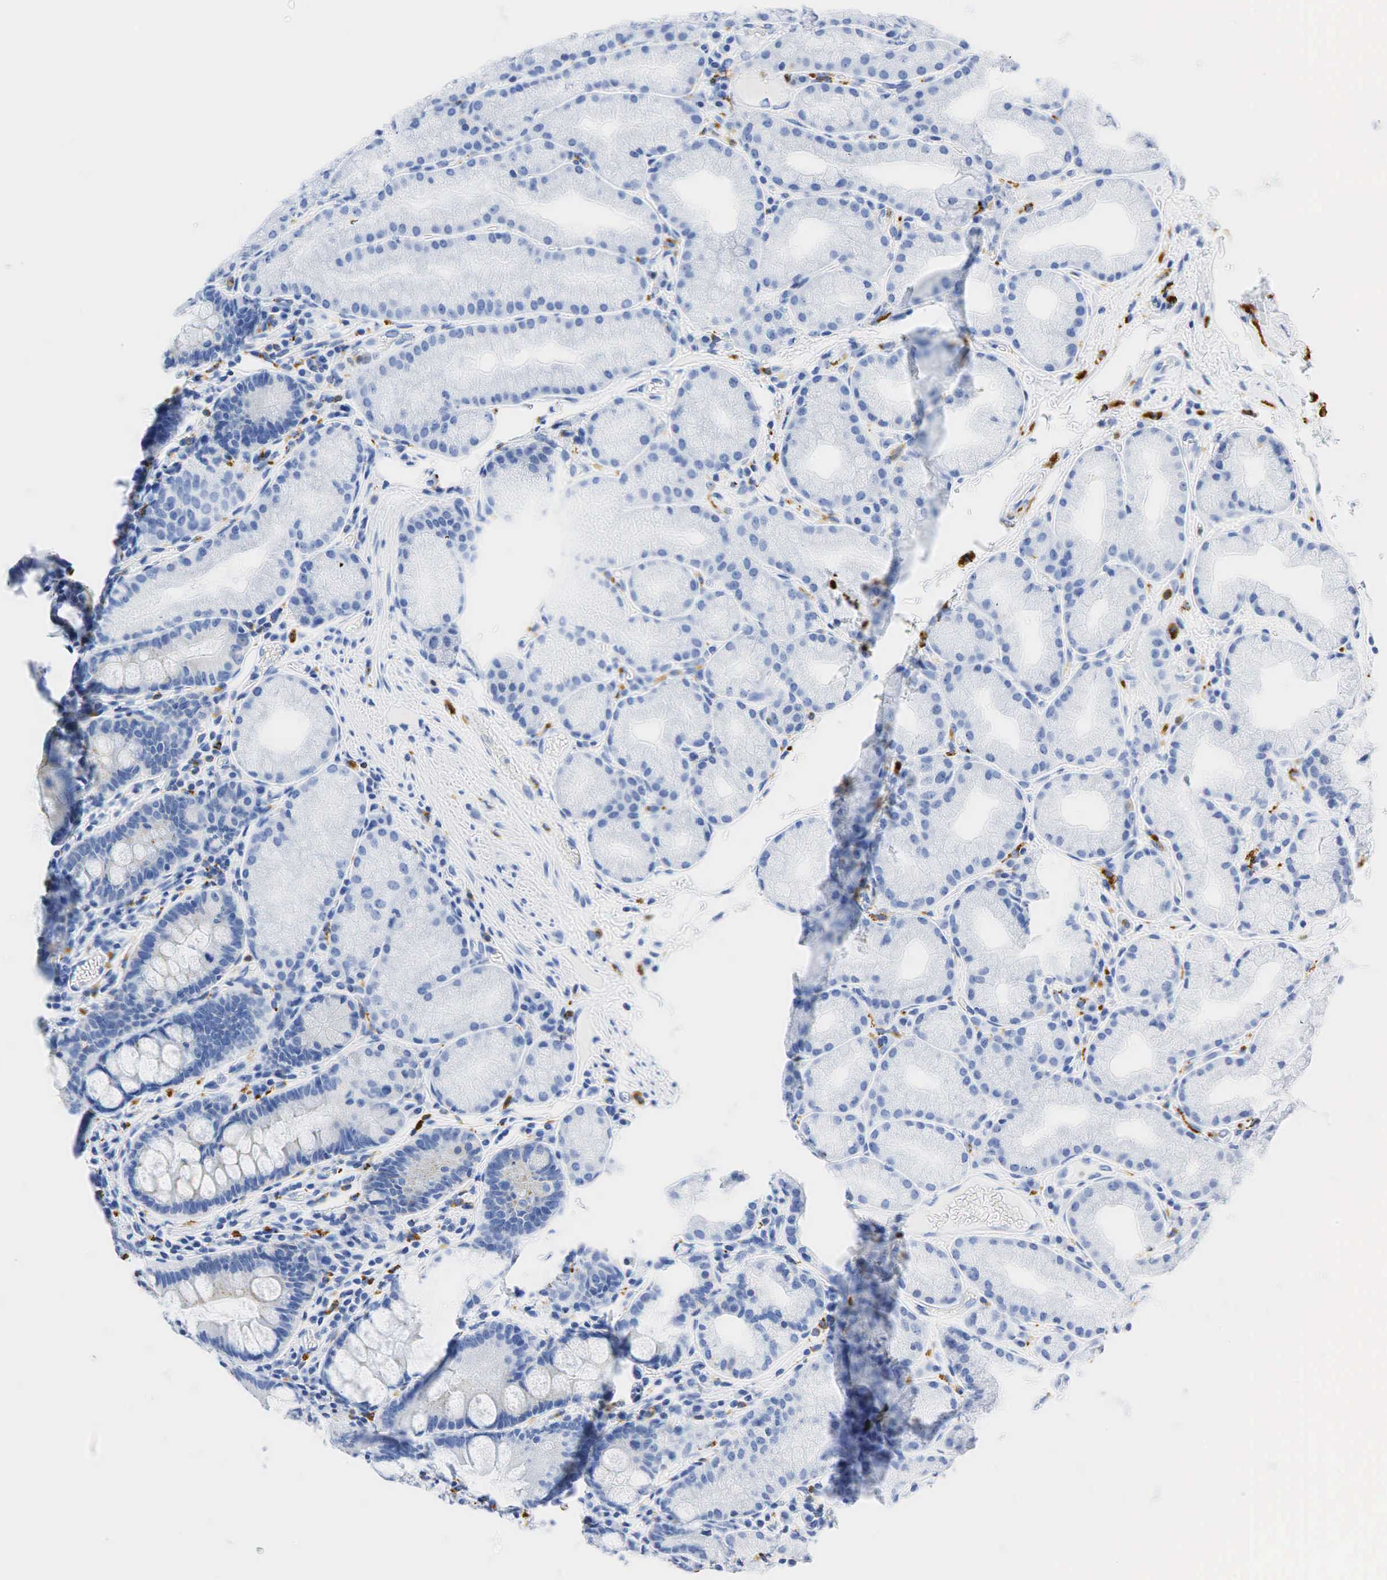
{"staining": {"intensity": "negative", "quantity": "none", "location": "none"}, "tissue": "duodenum", "cell_type": "Glandular cells", "image_type": "normal", "snomed": [{"axis": "morphology", "description": "Normal tissue, NOS"}, {"axis": "topography", "description": "Duodenum"}], "caption": "Glandular cells show no significant protein staining in benign duodenum. (Stains: DAB (3,3'-diaminobenzidine) IHC with hematoxylin counter stain, Microscopy: brightfield microscopy at high magnification).", "gene": "CD68", "patient": {"sex": "female", "age": 43}}